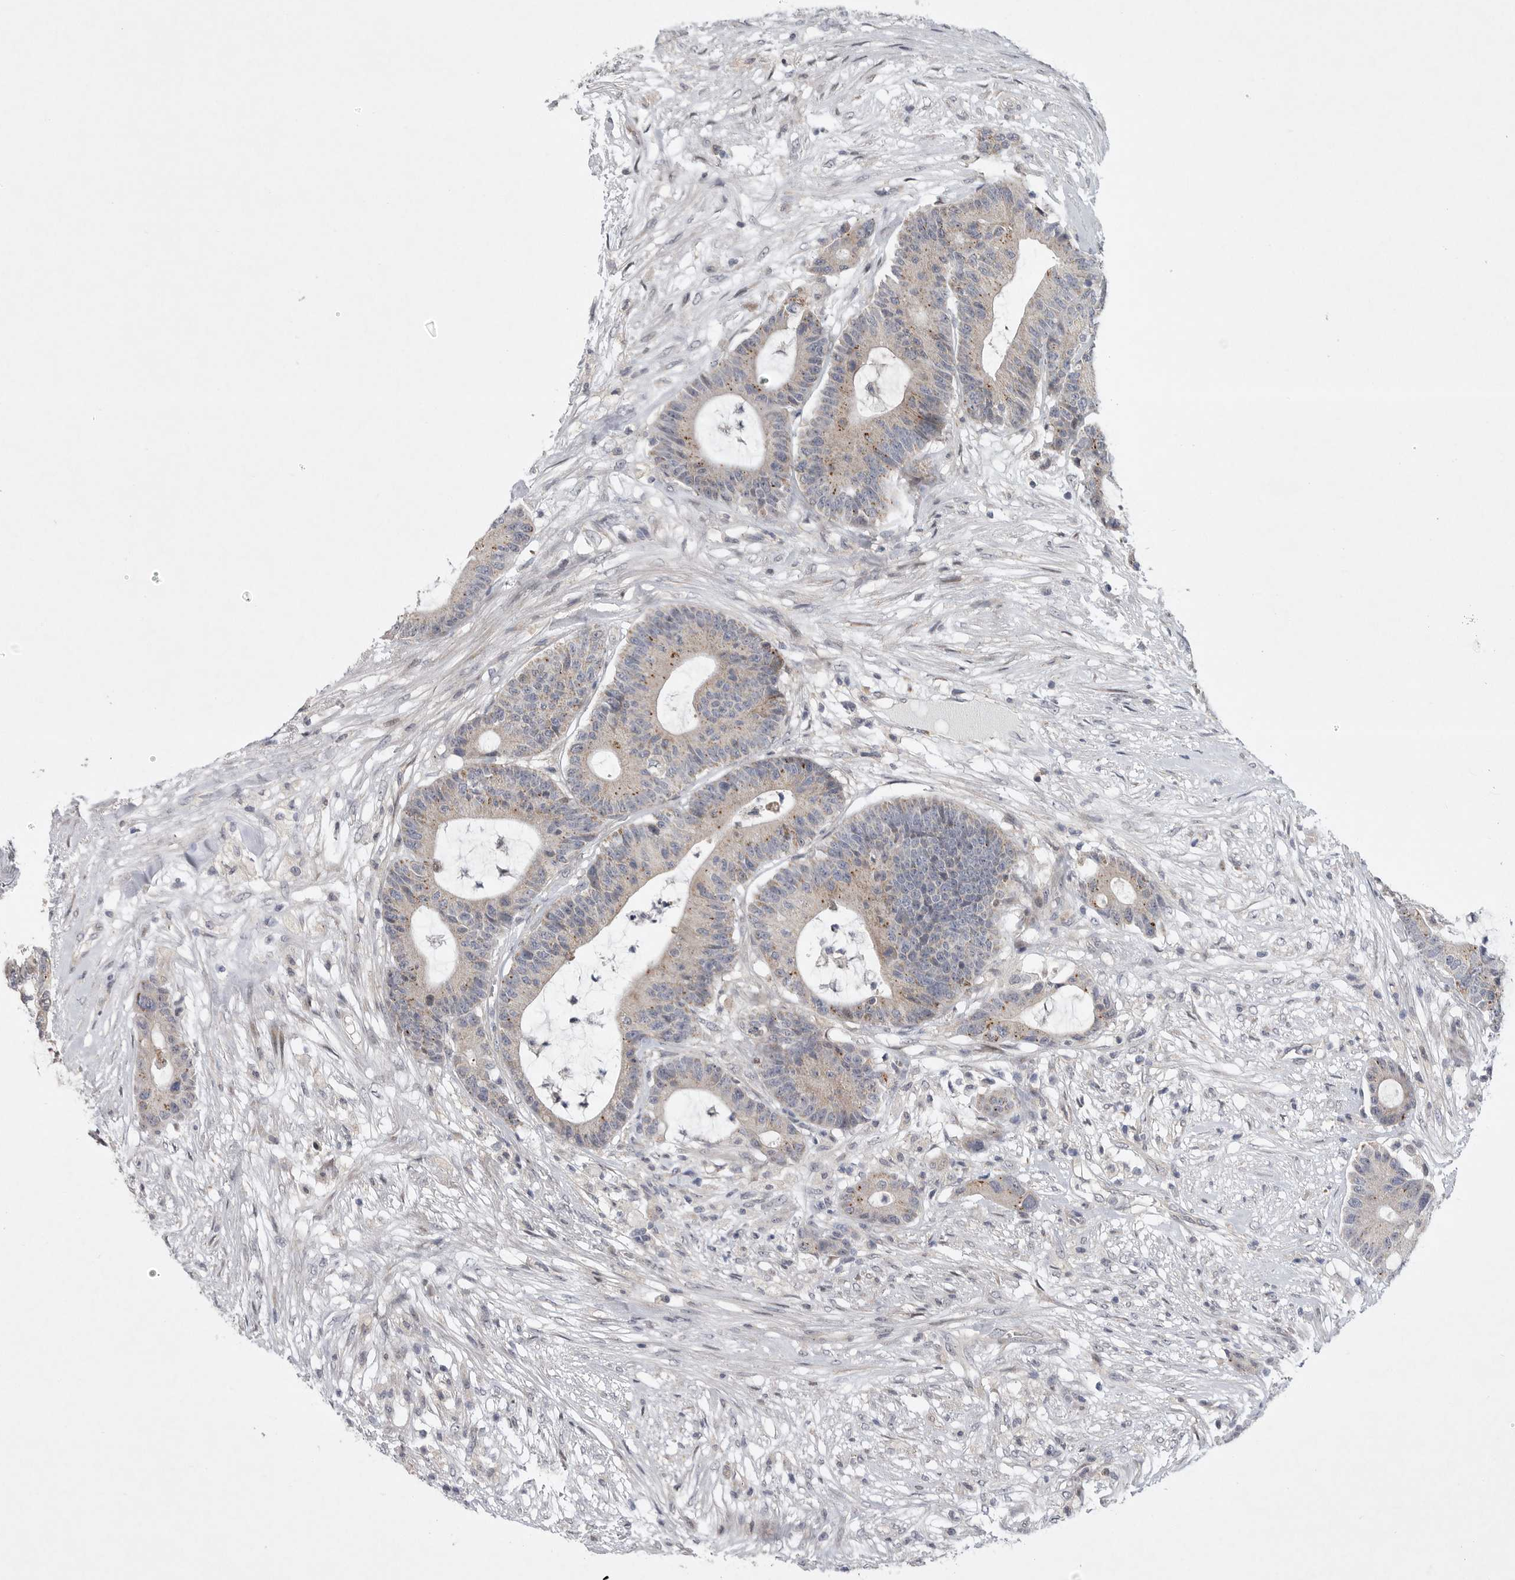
{"staining": {"intensity": "weak", "quantity": "<25%", "location": "cytoplasmic/membranous"}, "tissue": "colorectal cancer", "cell_type": "Tumor cells", "image_type": "cancer", "snomed": [{"axis": "morphology", "description": "Adenocarcinoma, NOS"}, {"axis": "topography", "description": "Colon"}], "caption": "The IHC micrograph has no significant positivity in tumor cells of adenocarcinoma (colorectal) tissue.", "gene": "FBXO43", "patient": {"sex": "female", "age": 84}}